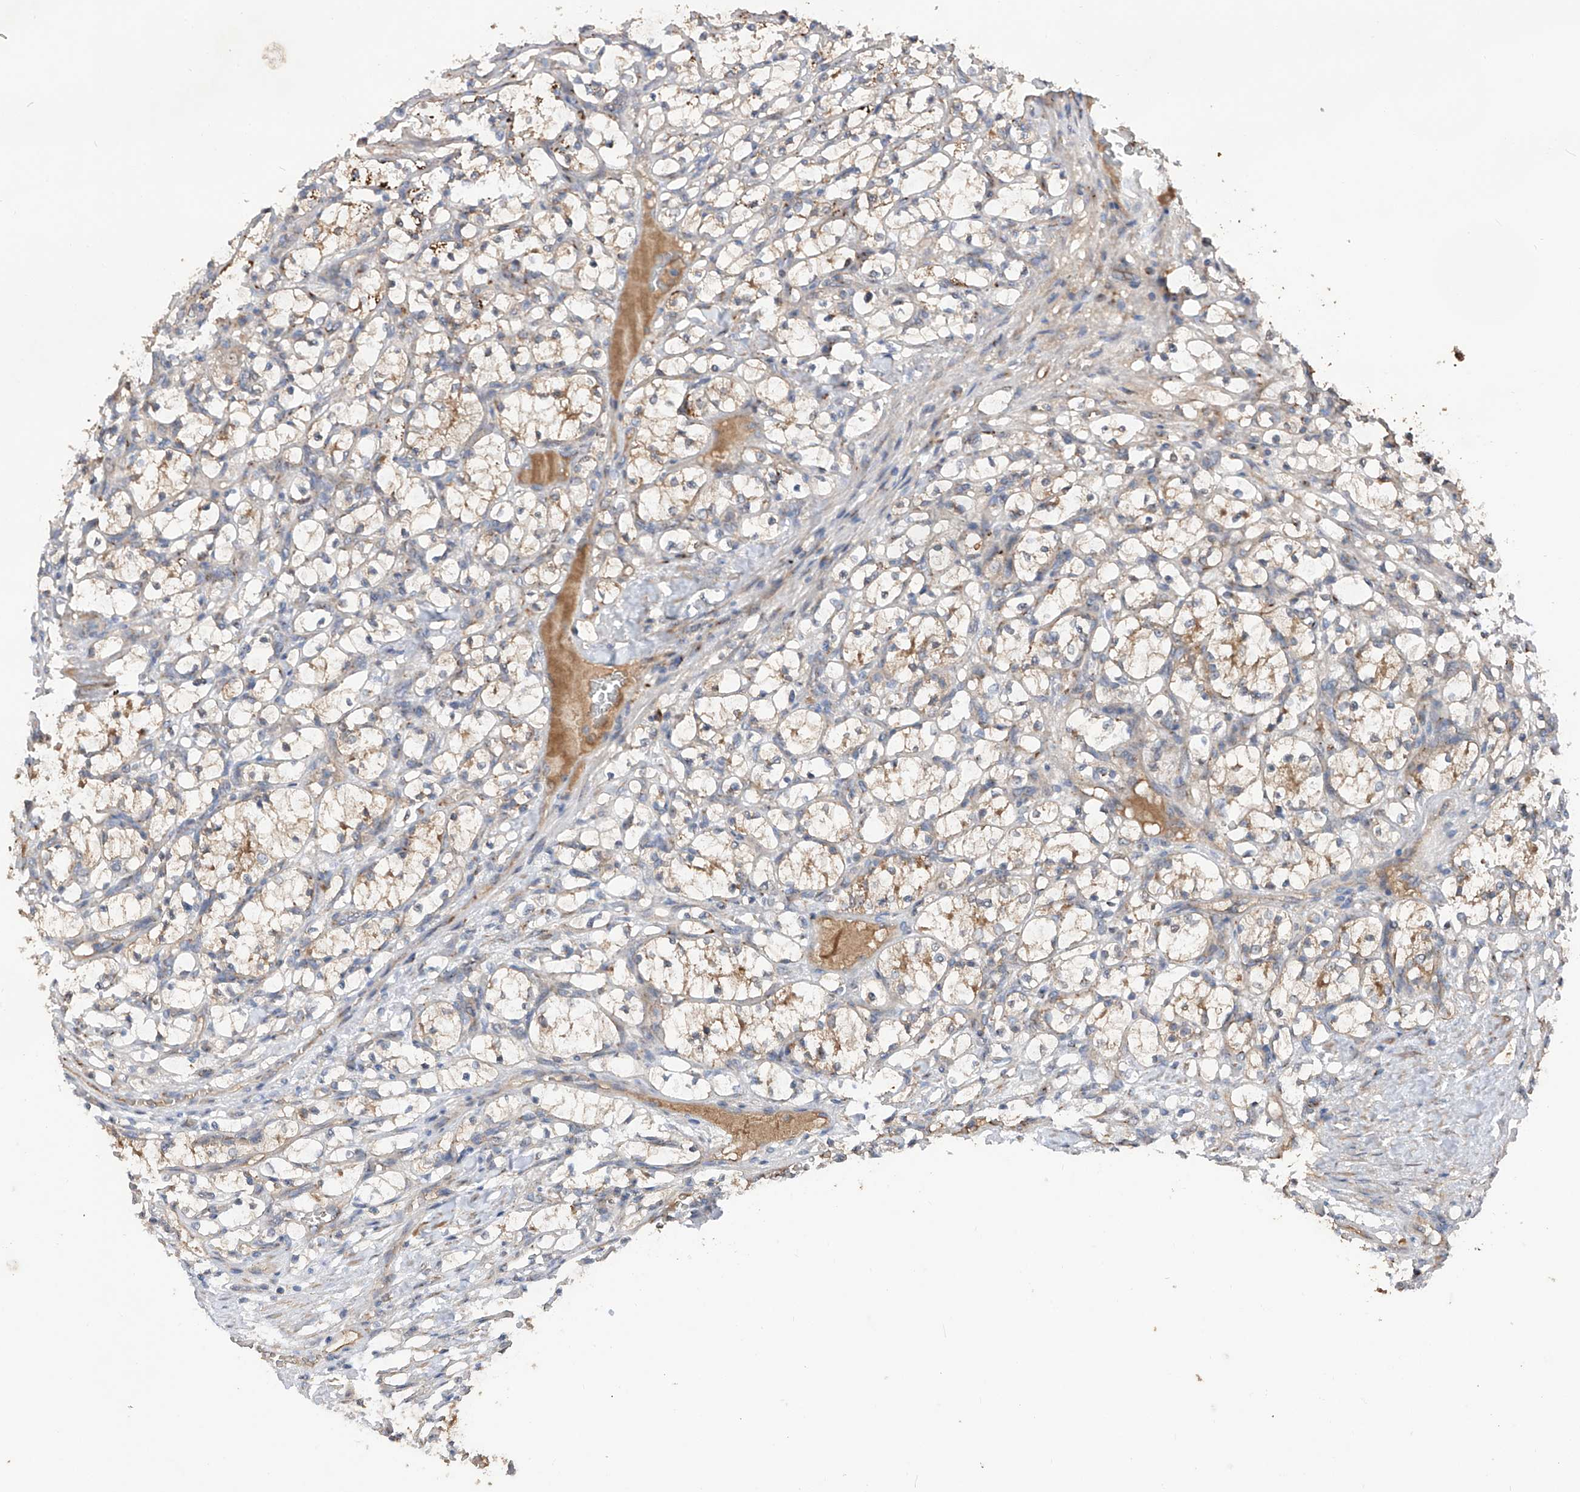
{"staining": {"intensity": "weak", "quantity": "25%-75%", "location": "cytoplasmic/membranous"}, "tissue": "renal cancer", "cell_type": "Tumor cells", "image_type": "cancer", "snomed": [{"axis": "morphology", "description": "Adenocarcinoma, NOS"}, {"axis": "topography", "description": "Kidney"}], "caption": "Renal cancer was stained to show a protein in brown. There is low levels of weak cytoplasmic/membranous staining in about 25%-75% of tumor cells.", "gene": "EDN1", "patient": {"sex": "female", "age": 69}}